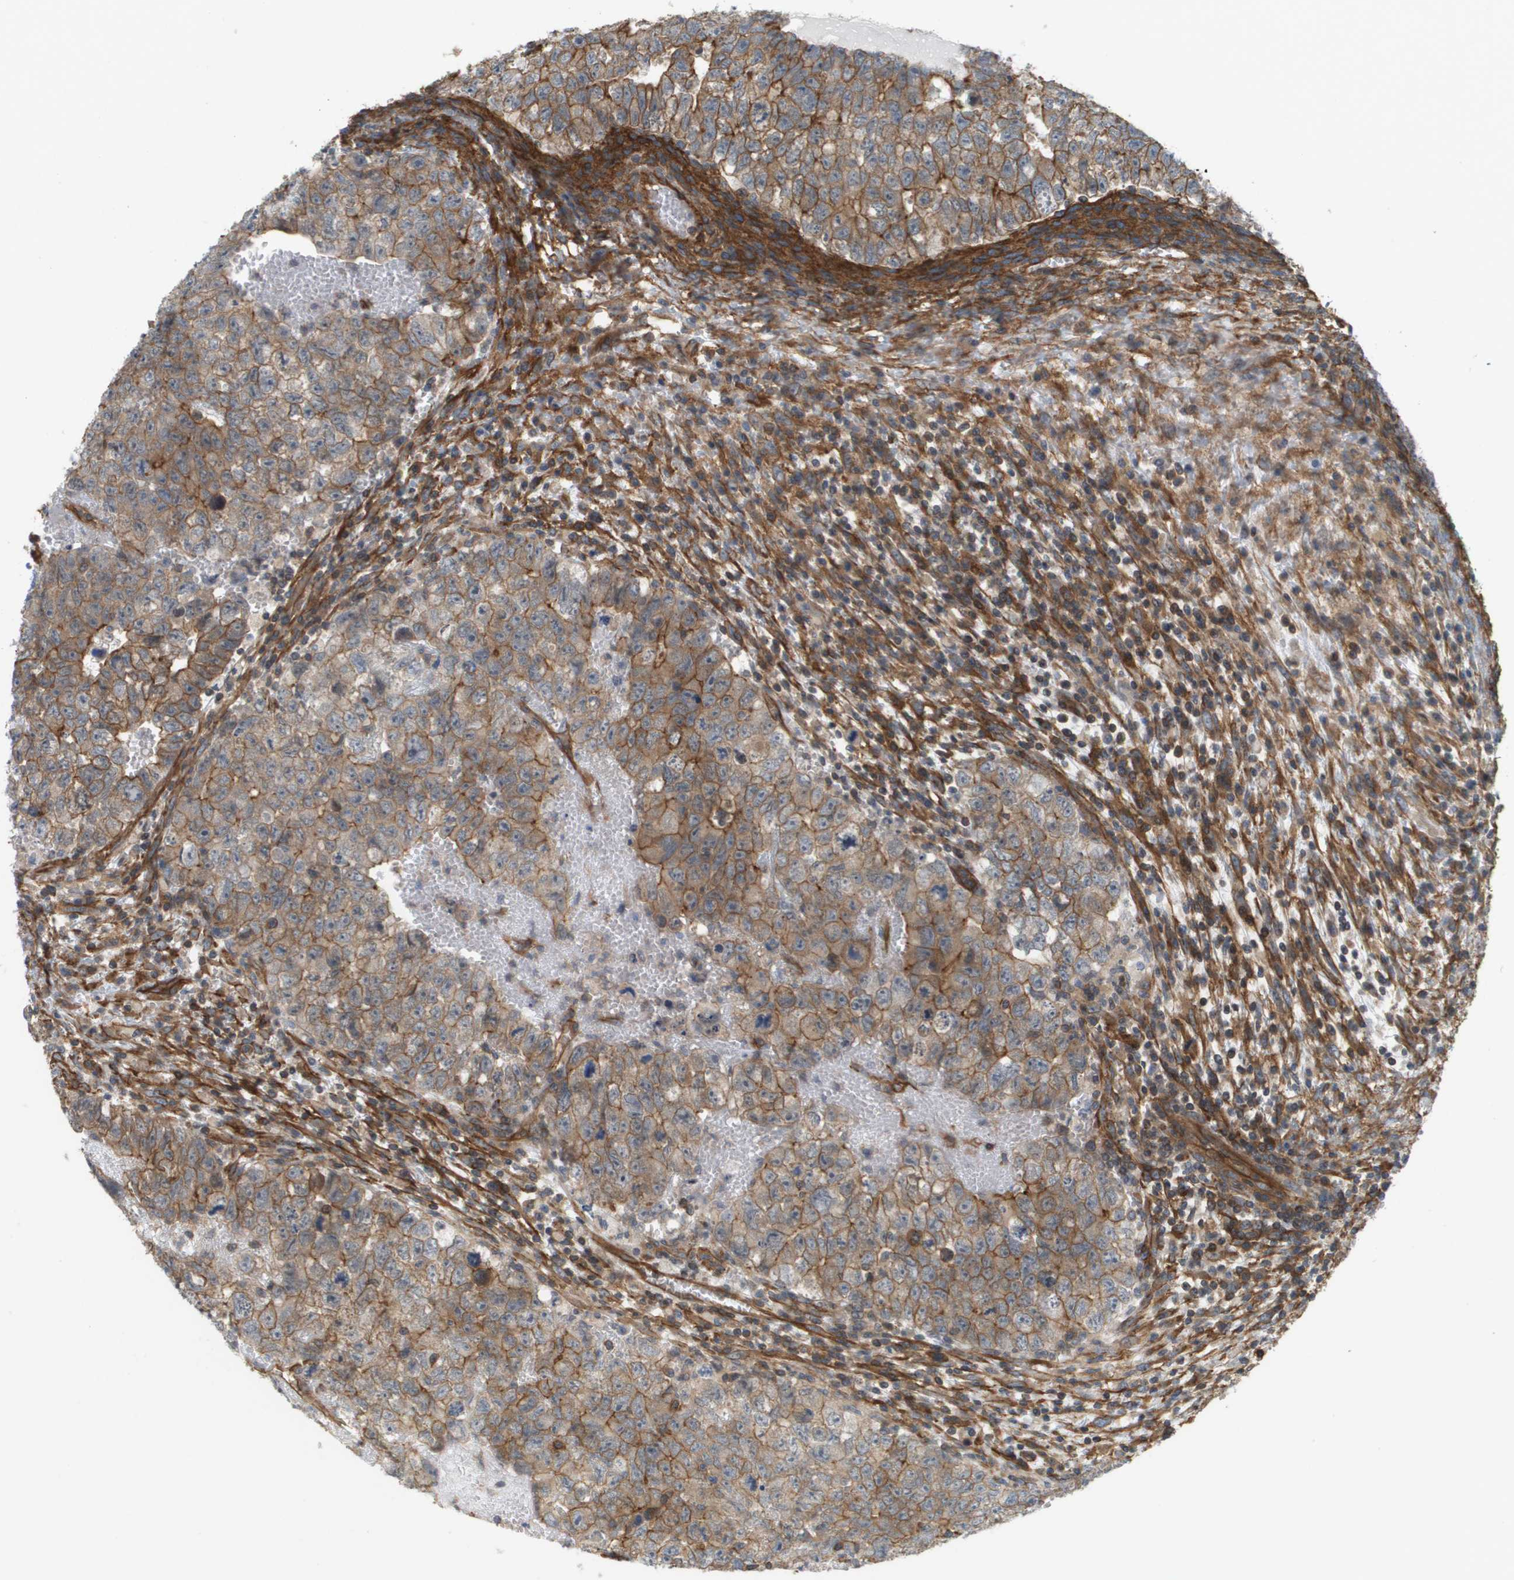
{"staining": {"intensity": "moderate", "quantity": ">75%", "location": "cytoplasmic/membranous"}, "tissue": "testis cancer", "cell_type": "Tumor cells", "image_type": "cancer", "snomed": [{"axis": "morphology", "description": "Seminoma, NOS"}, {"axis": "morphology", "description": "Carcinoma, Embryonal, NOS"}, {"axis": "topography", "description": "Testis"}], "caption": "Testis seminoma stained with DAB immunohistochemistry (IHC) reveals medium levels of moderate cytoplasmic/membranous staining in approximately >75% of tumor cells.", "gene": "SGMS2", "patient": {"sex": "male", "age": 38}}